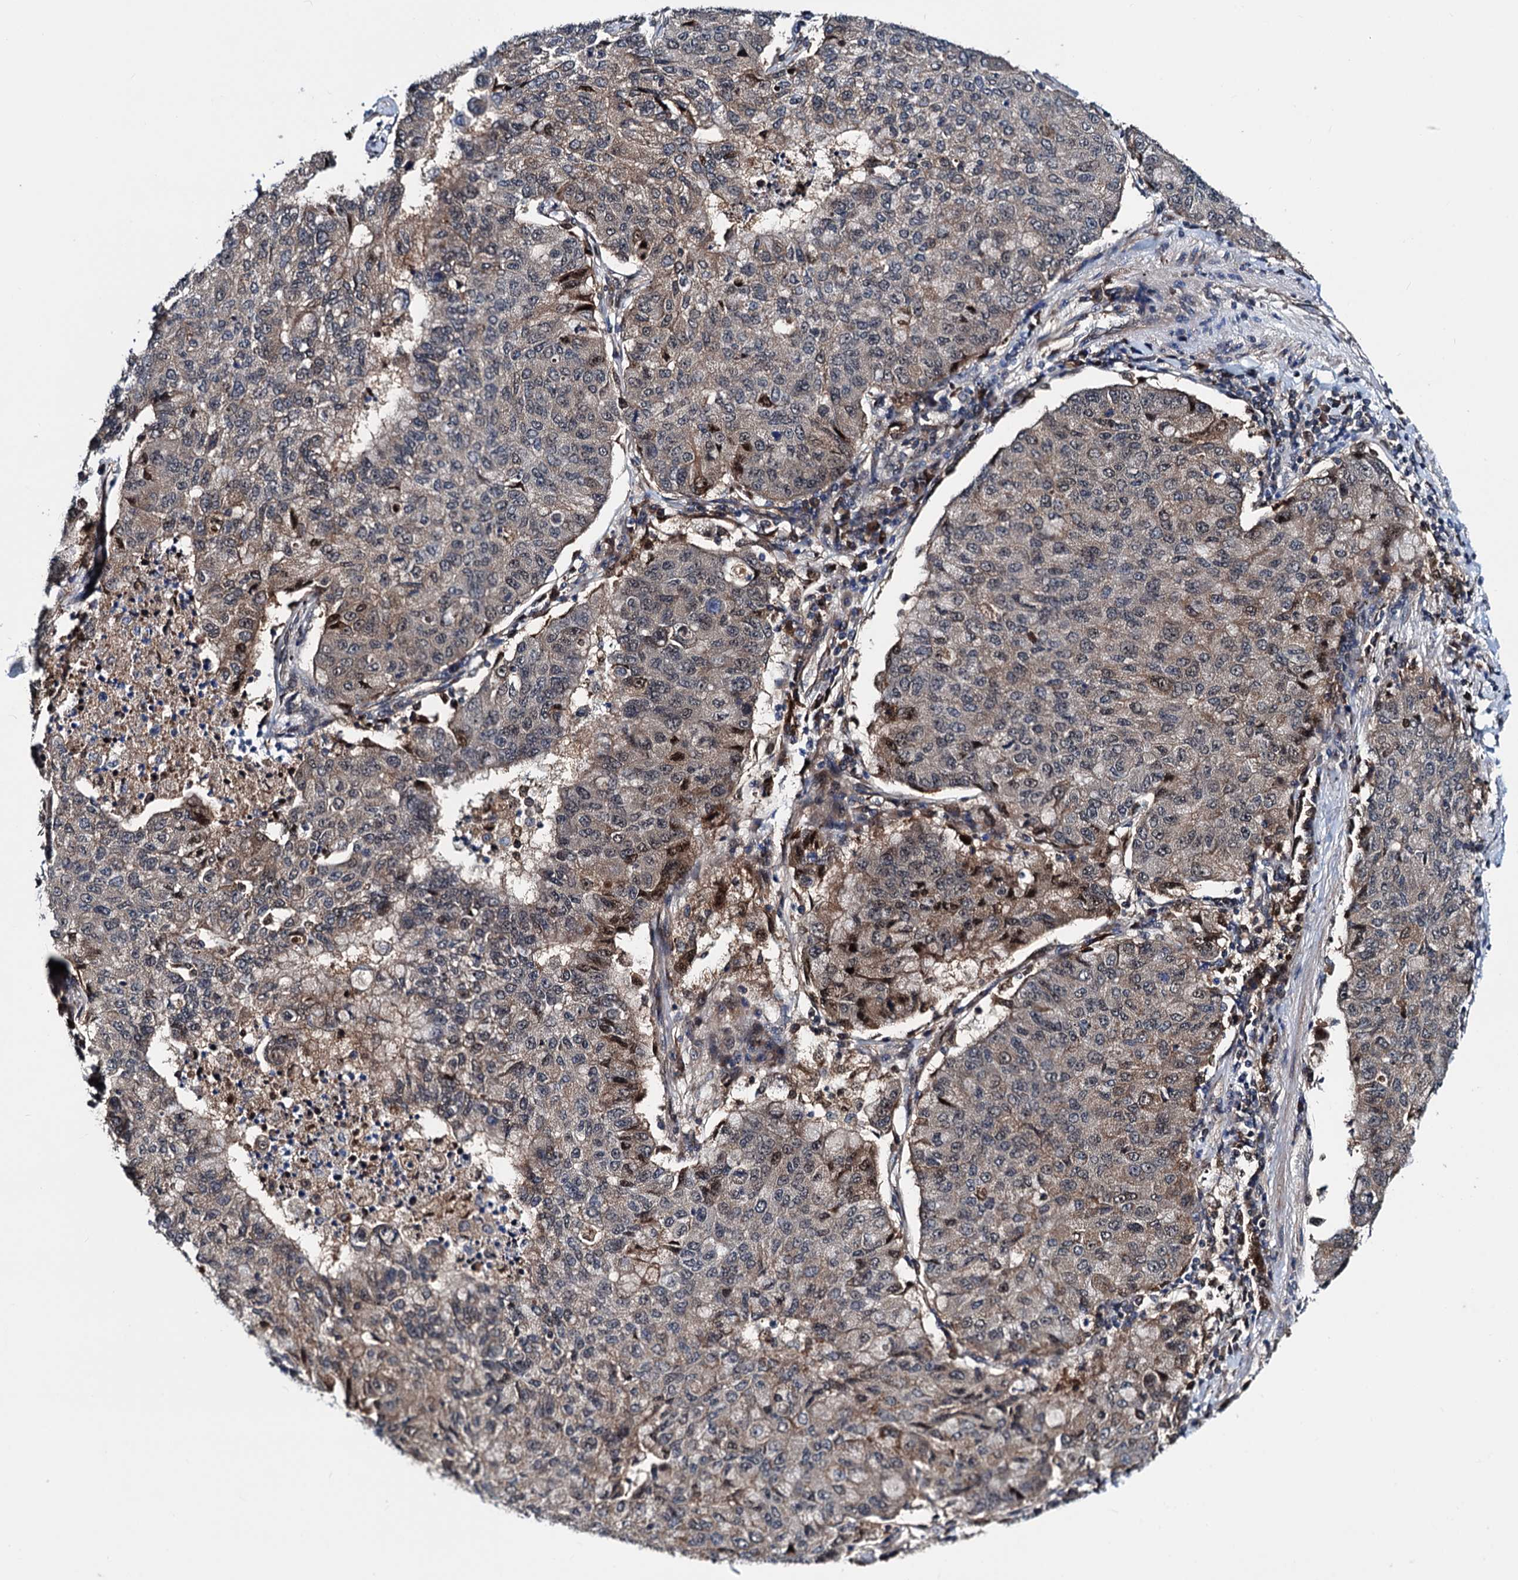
{"staining": {"intensity": "moderate", "quantity": "<25%", "location": "cytoplasmic/membranous,nuclear"}, "tissue": "lung cancer", "cell_type": "Tumor cells", "image_type": "cancer", "snomed": [{"axis": "morphology", "description": "Squamous cell carcinoma, NOS"}, {"axis": "topography", "description": "Lung"}], "caption": "Protein staining by immunohistochemistry (IHC) exhibits moderate cytoplasmic/membranous and nuclear positivity in approximately <25% of tumor cells in lung squamous cell carcinoma. (Brightfield microscopy of DAB IHC at high magnification).", "gene": "COA4", "patient": {"sex": "male", "age": 74}}